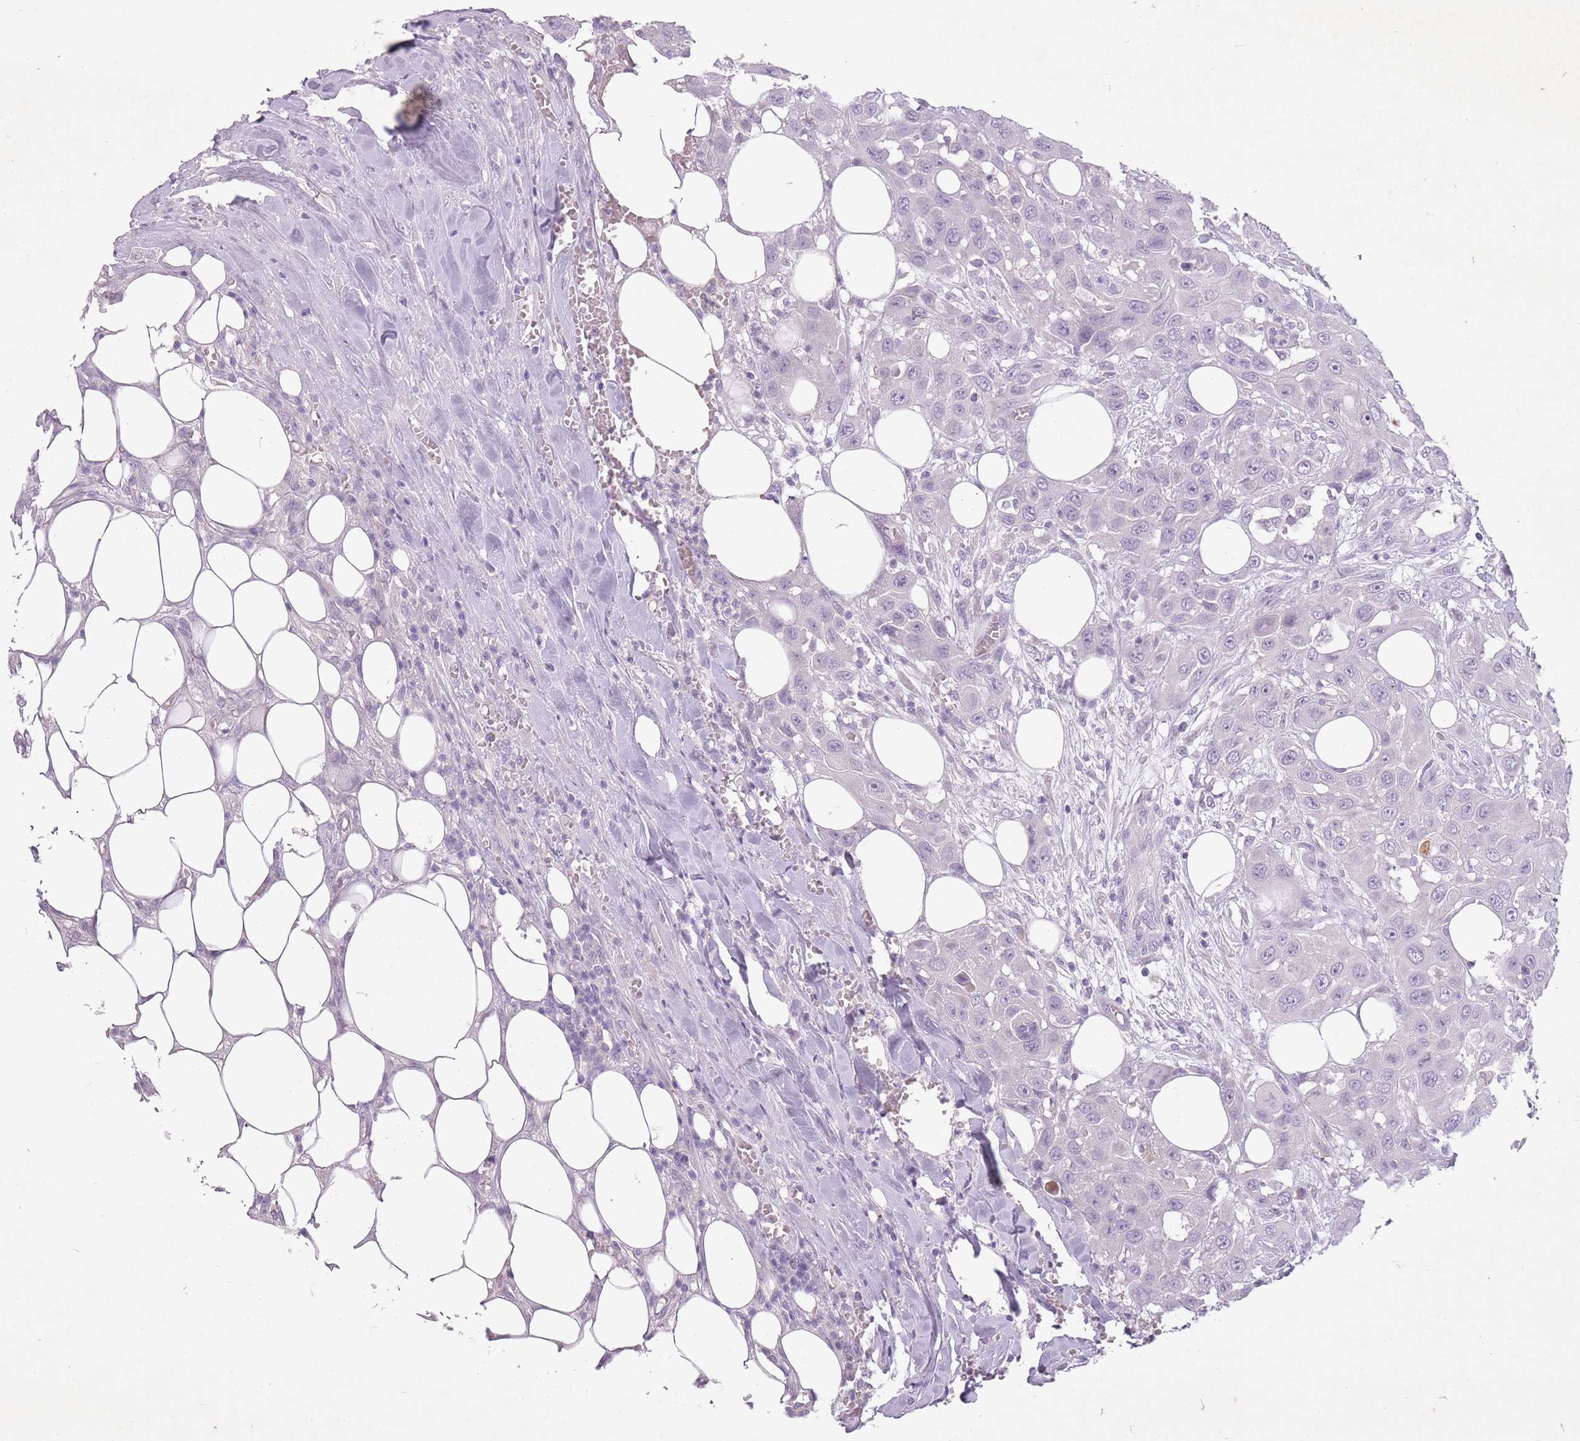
{"staining": {"intensity": "negative", "quantity": "none", "location": "none"}, "tissue": "head and neck cancer", "cell_type": "Tumor cells", "image_type": "cancer", "snomed": [{"axis": "morphology", "description": "Squamous cell carcinoma, NOS"}, {"axis": "topography", "description": "Head-Neck"}], "caption": "Immunohistochemistry (IHC) of human squamous cell carcinoma (head and neck) reveals no staining in tumor cells. (DAB immunohistochemistry (IHC) visualized using brightfield microscopy, high magnification).", "gene": "FAM43B", "patient": {"sex": "male", "age": 81}}